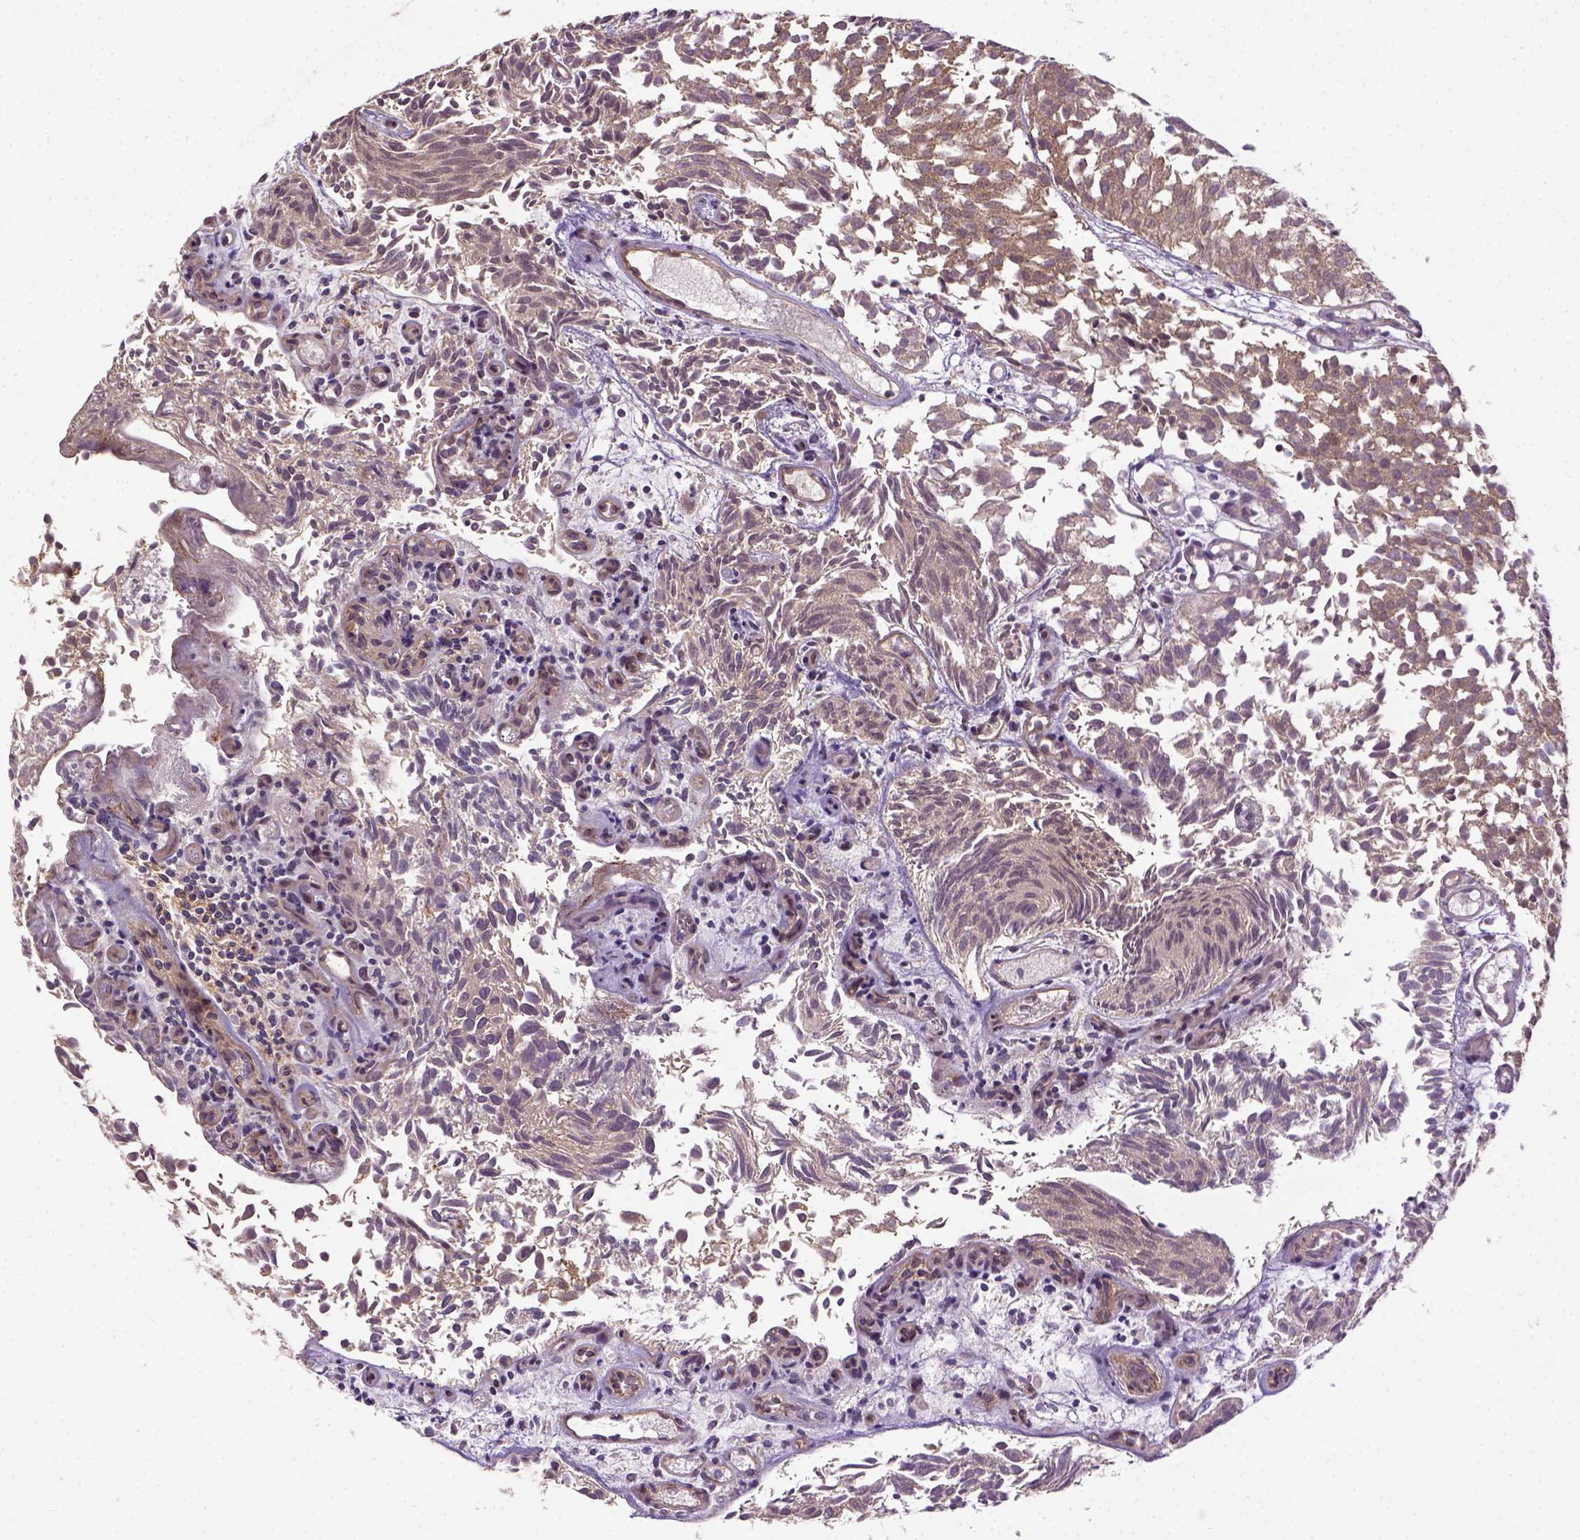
{"staining": {"intensity": "weak", "quantity": "25%-75%", "location": "cytoplasmic/membranous,nuclear"}, "tissue": "urothelial cancer", "cell_type": "Tumor cells", "image_type": "cancer", "snomed": [{"axis": "morphology", "description": "Urothelial carcinoma, Low grade"}, {"axis": "topography", "description": "Urinary bladder"}], "caption": "Protein staining of urothelial carcinoma (low-grade) tissue demonstrates weak cytoplasmic/membranous and nuclear positivity in about 25%-75% of tumor cells. Using DAB (3,3'-diaminobenzidine) (brown) and hematoxylin (blue) stains, captured at high magnification using brightfield microscopy.", "gene": "KAZN", "patient": {"sex": "male", "age": 70}}